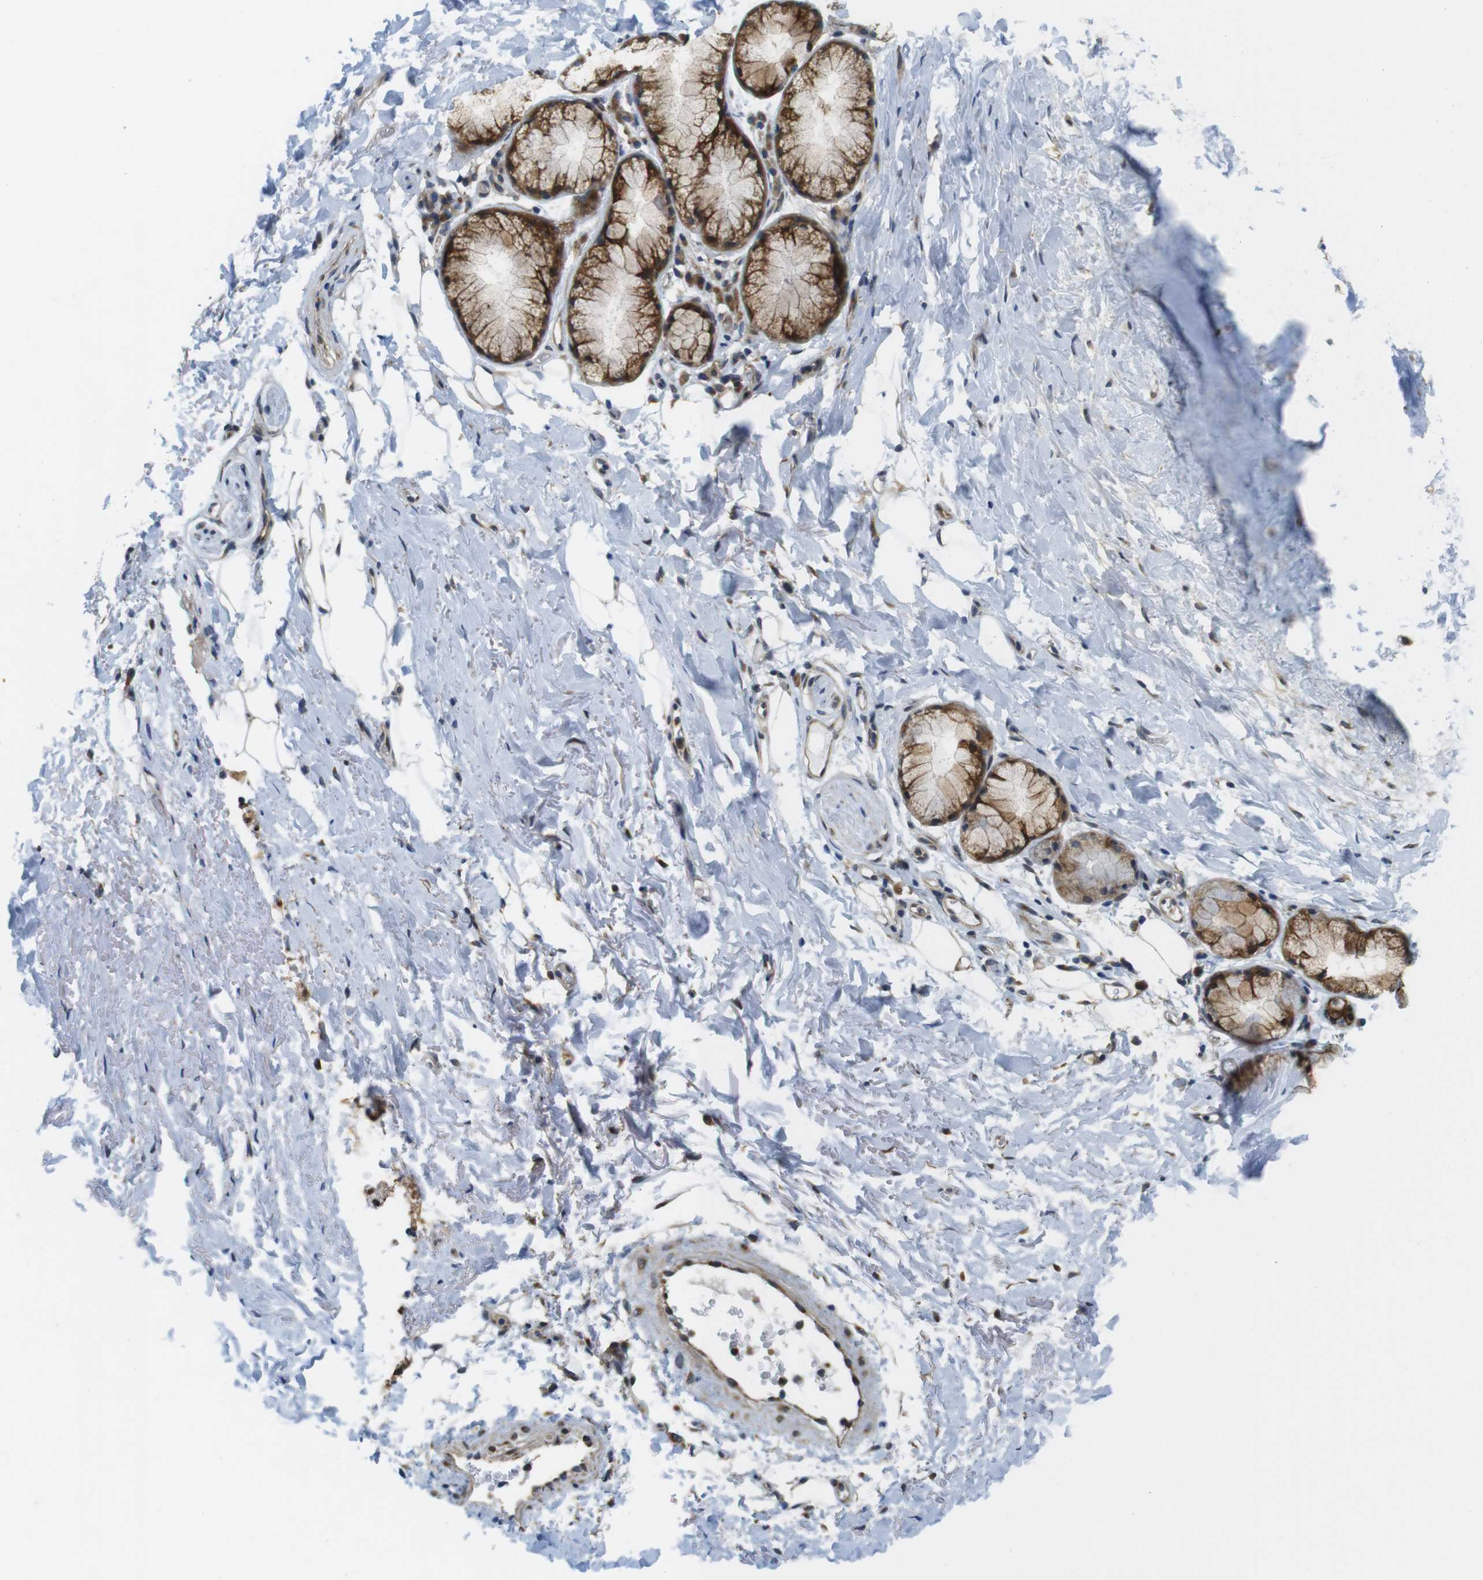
{"staining": {"intensity": "negative", "quantity": "none", "location": "none"}, "tissue": "adipose tissue", "cell_type": "Adipocytes", "image_type": "normal", "snomed": [{"axis": "morphology", "description": "Normal tissue, NOS"}, {"axis": "topography", "description": "Cartilage tissue"}, {"axis": "topography", "description": "Bronchus"}], "caption": "Adipocytes are negative for protein expression in benign human adipose tissue. (Stains: DAB (3,3'-diaminobenzidine) immunohistochemistry (IHC) with hematoxylin counter stain, Microscopy: brightfield microscopy at high magnification).", "gene": "ZDHHC3", "patient": {"sex": "female", "age": 73}}